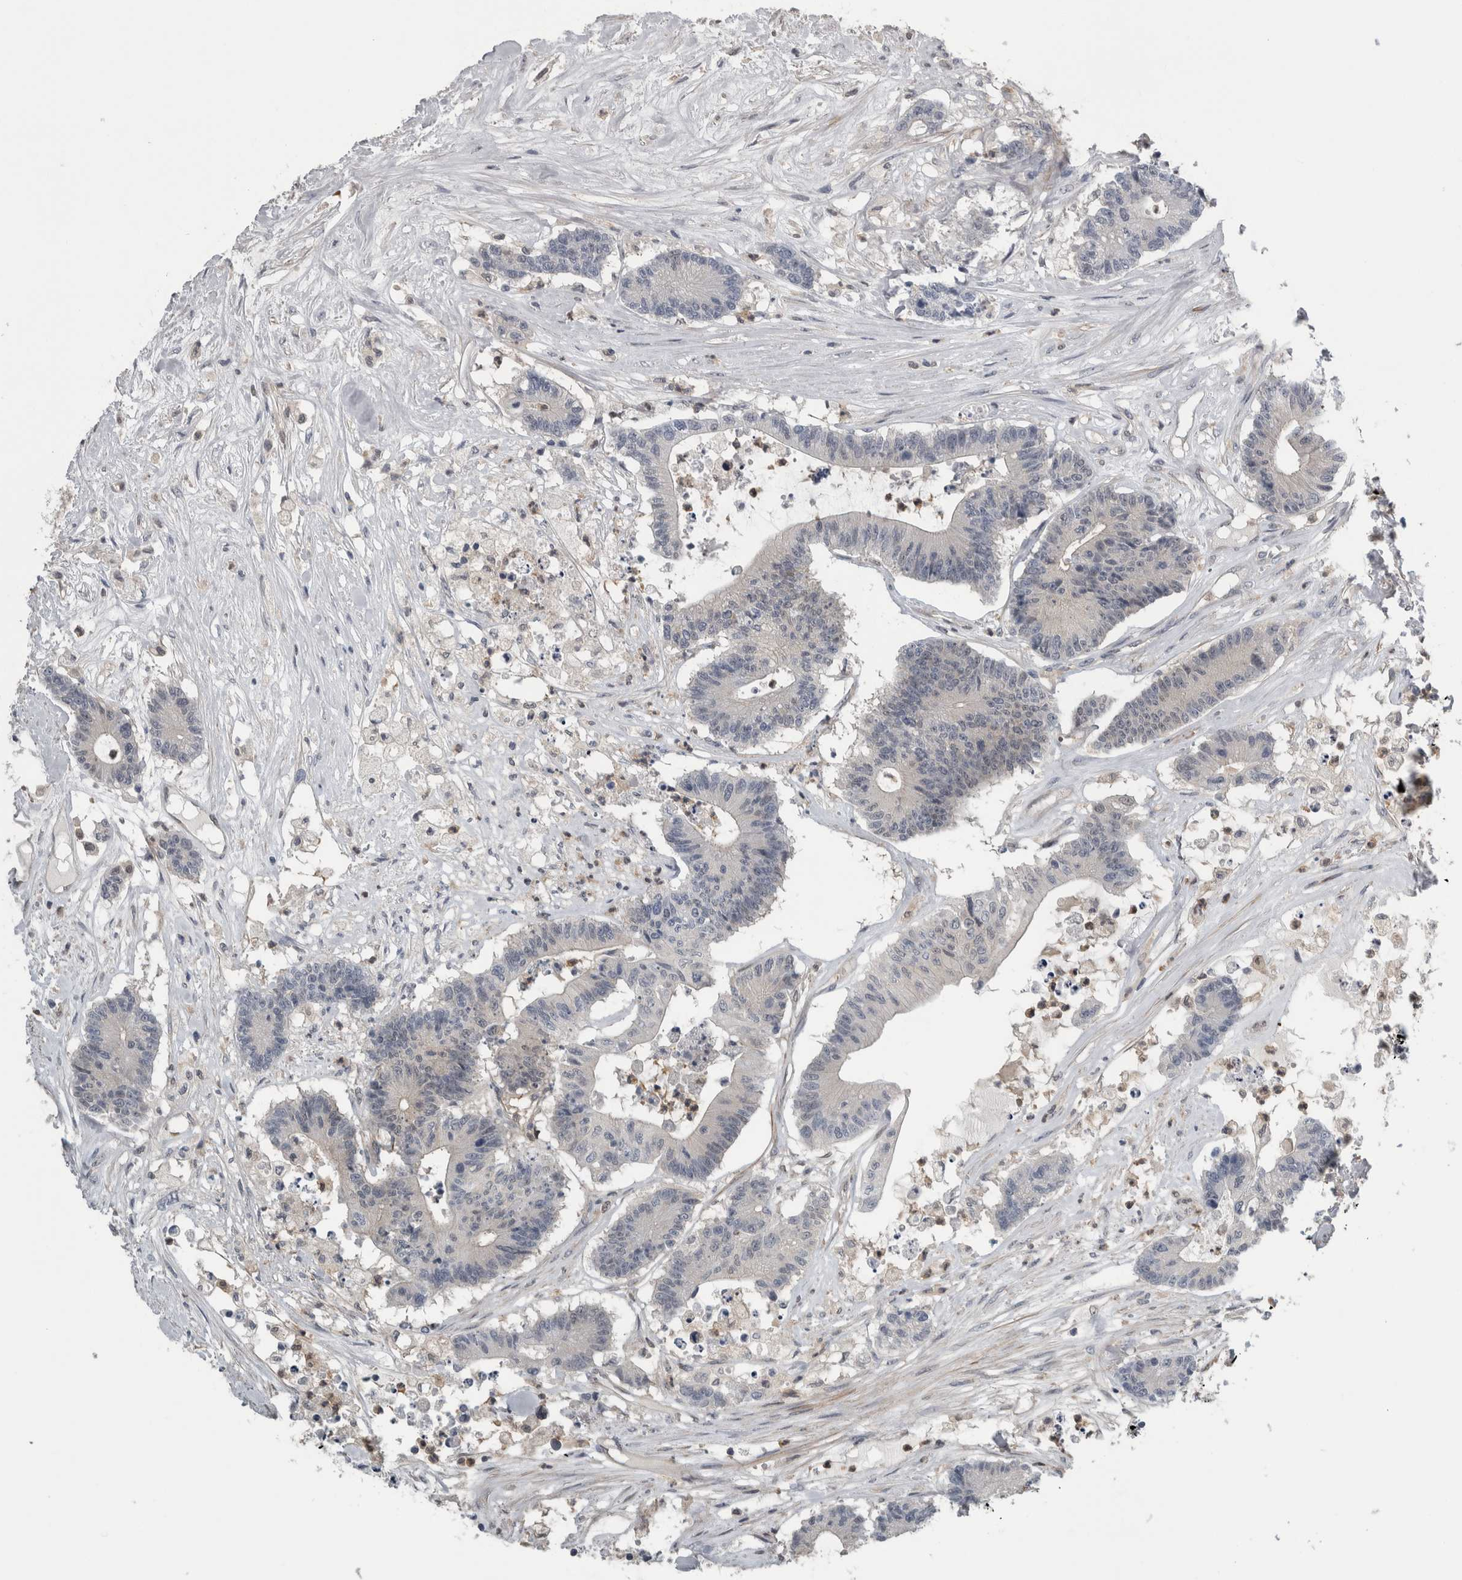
{"staining": {"intensity": "negative", "quantity": "none", "location": "none"}, "tissue": "colorectal cancer", "cell_type": "Tumor cells", "image_type": "cancer", "snomed": [{"axis": "morphology", "description": "Adenocarcinoma, NOS"}, {"axis": "topography", "description": "Colon"}], "caption": "A high-resolution micrograph shows immunohistochemistry (IHC) staining of colorectal cancer (adenocarcinoma), which reveals no significant staining in tumor cells. (Stains: DAB (3,3'-diaminobenzidine) IHC with hematoxylin counter stain, Microscopy: brightfield microscopy at high magnification).", "gene": "NAPRT", "patient": {"sex": "female", "age": 84}}